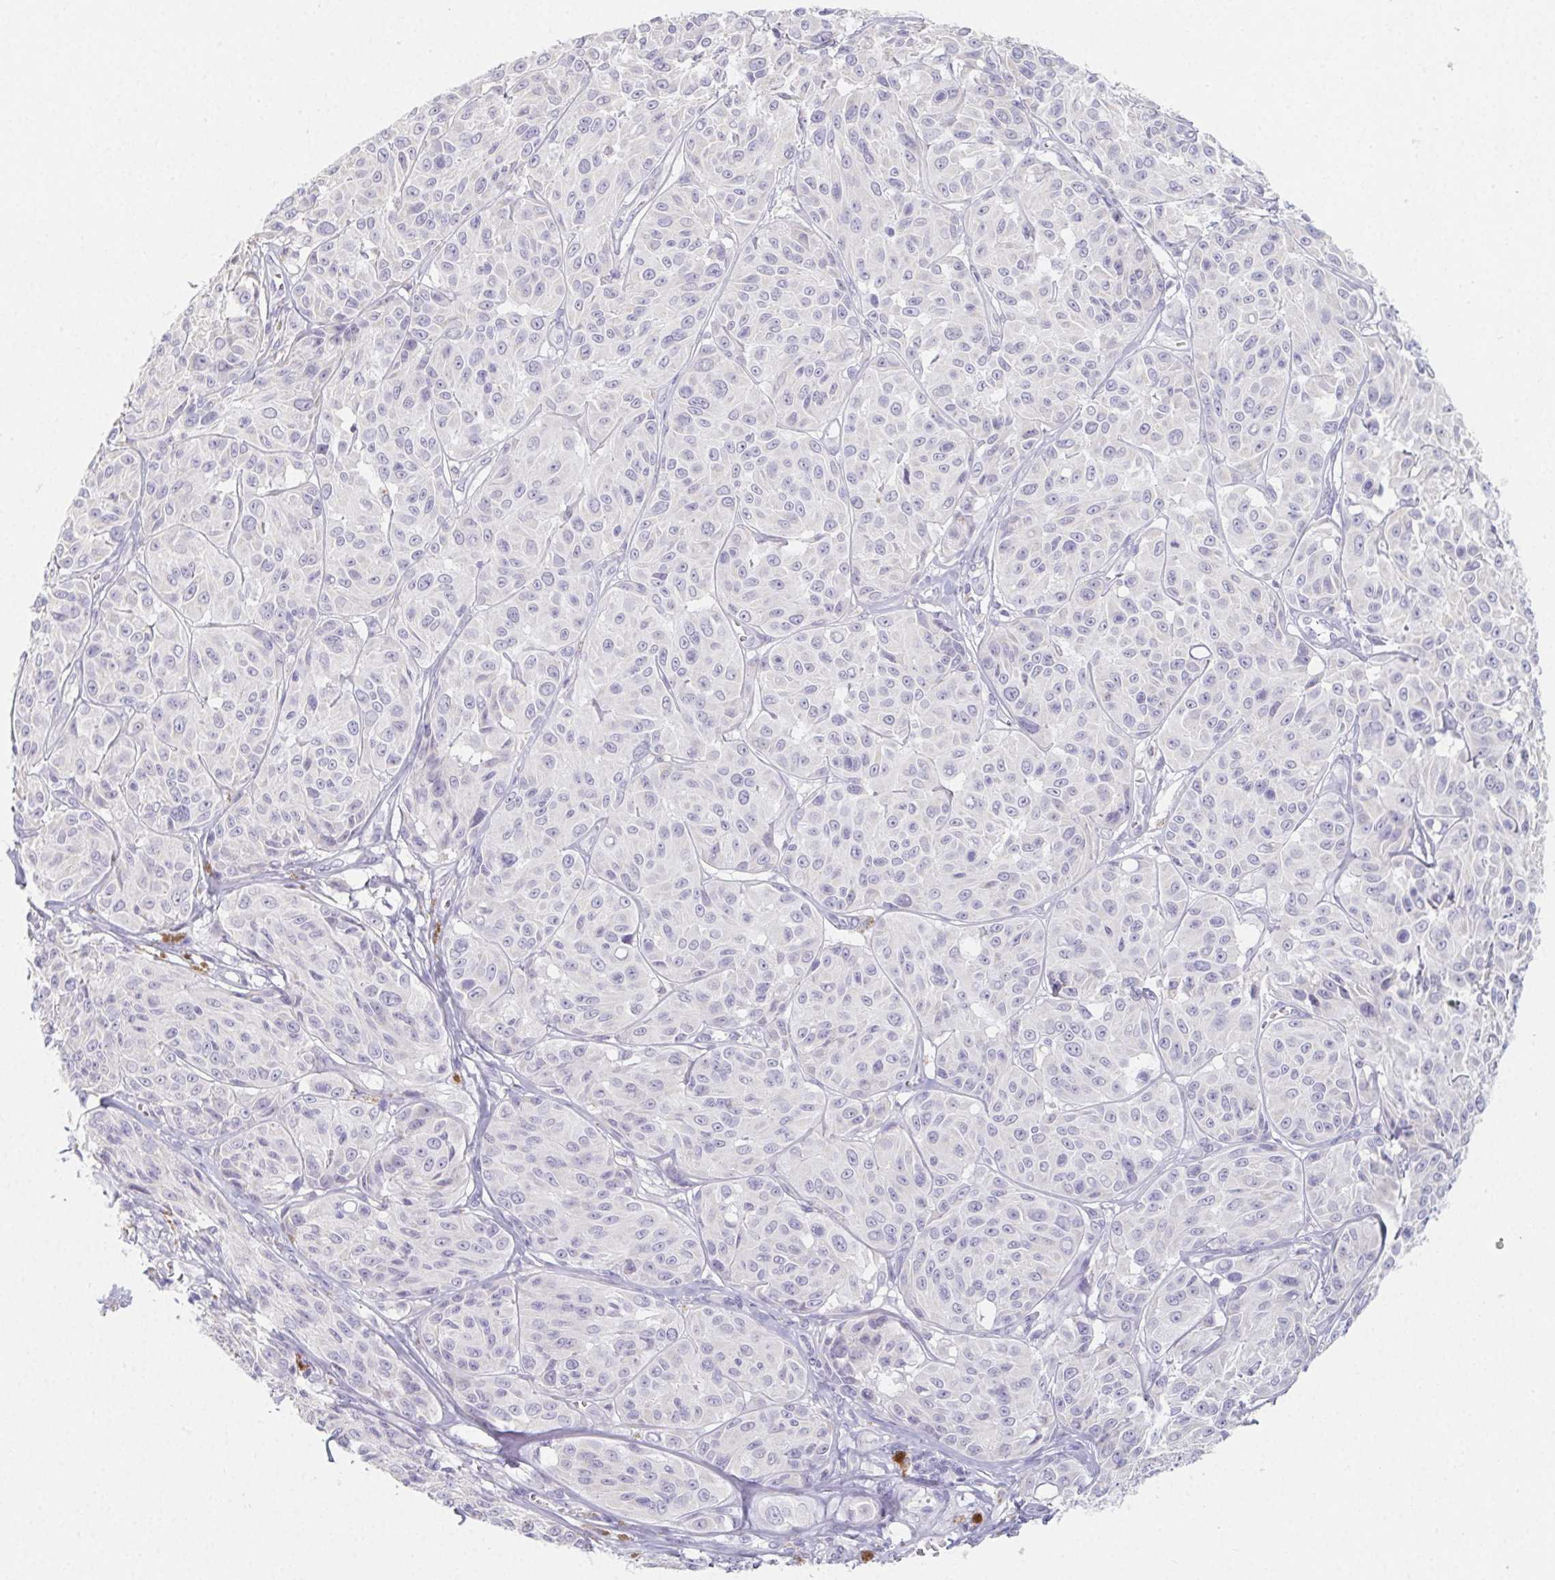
{"staining": {"intensity": "negative", "quantity": "none", "location": "none"}, "tissue": "melanoma", "cell_type": "Tumor cells", "image_type": "cancer", "snomed": [{"axis": "morphology", "description": "Malignant melanoma, NOS"}, {"axis": "topography", "description": "Skin"}], "caption": "Tumor cells show no significant protein positivity in melanoma. (Immunohistochemistry (ihc), brightfield microscopy, high magnification).", "gene": "GLIPR1L1", "patient": {"sex": "male", "age": 91}}